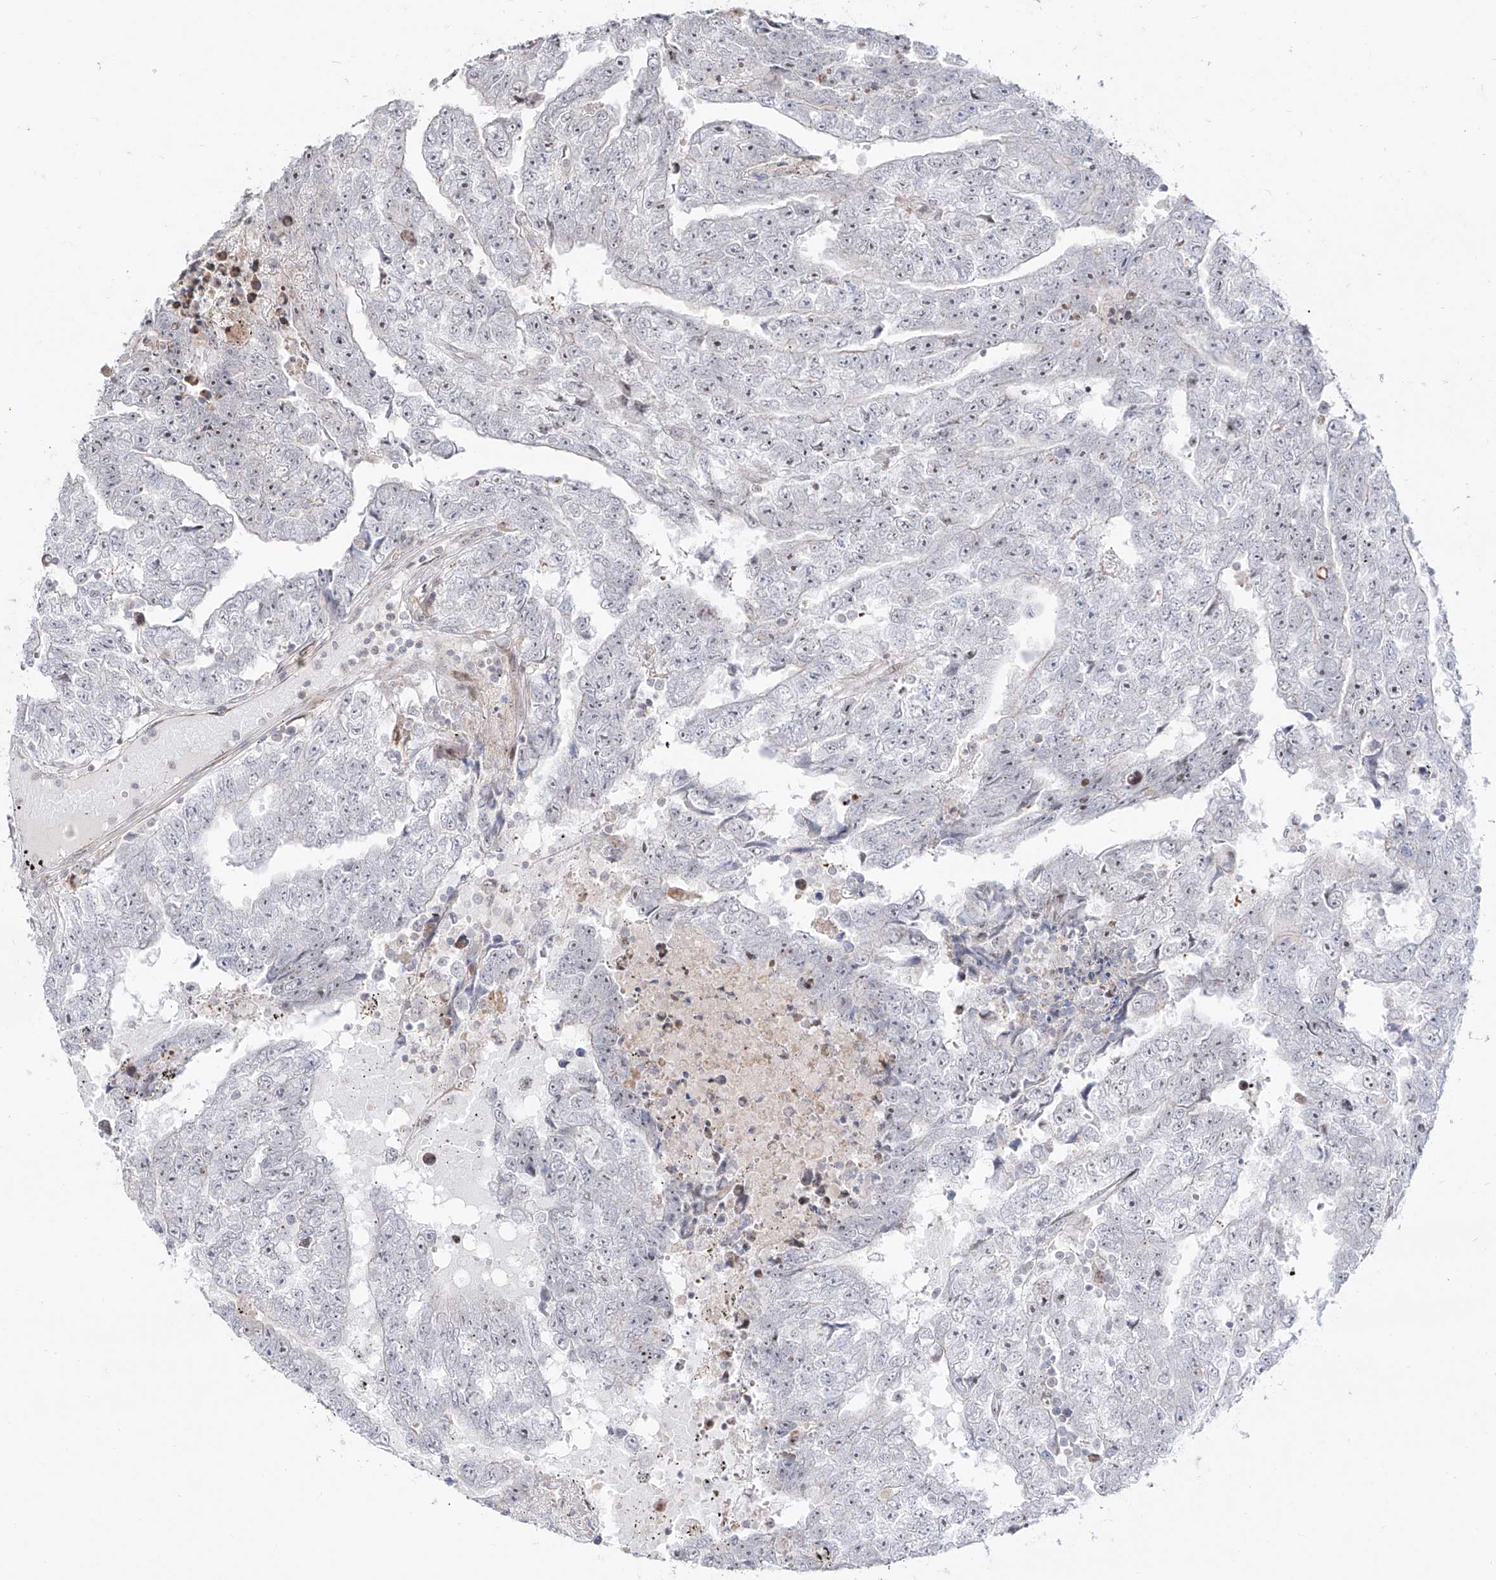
{"staining": {"intensity": "negative", "quantity": "none", "location": "none"}, "tissue": "testis cancer", "cell_type": "Tumor cells", "image_type": "cancer", "snomed": [{"axis": "morphology", "description": "Carcinoma, Embryonal, NOS"}, {"axis": "topography", "description": "Testis"}], "caption": "A micrograph of testis cancer stained for a protein shows no brown staining in tumor cells.", "gene": "ZNF180", "patient": {"sex": "male", "age": 25}}